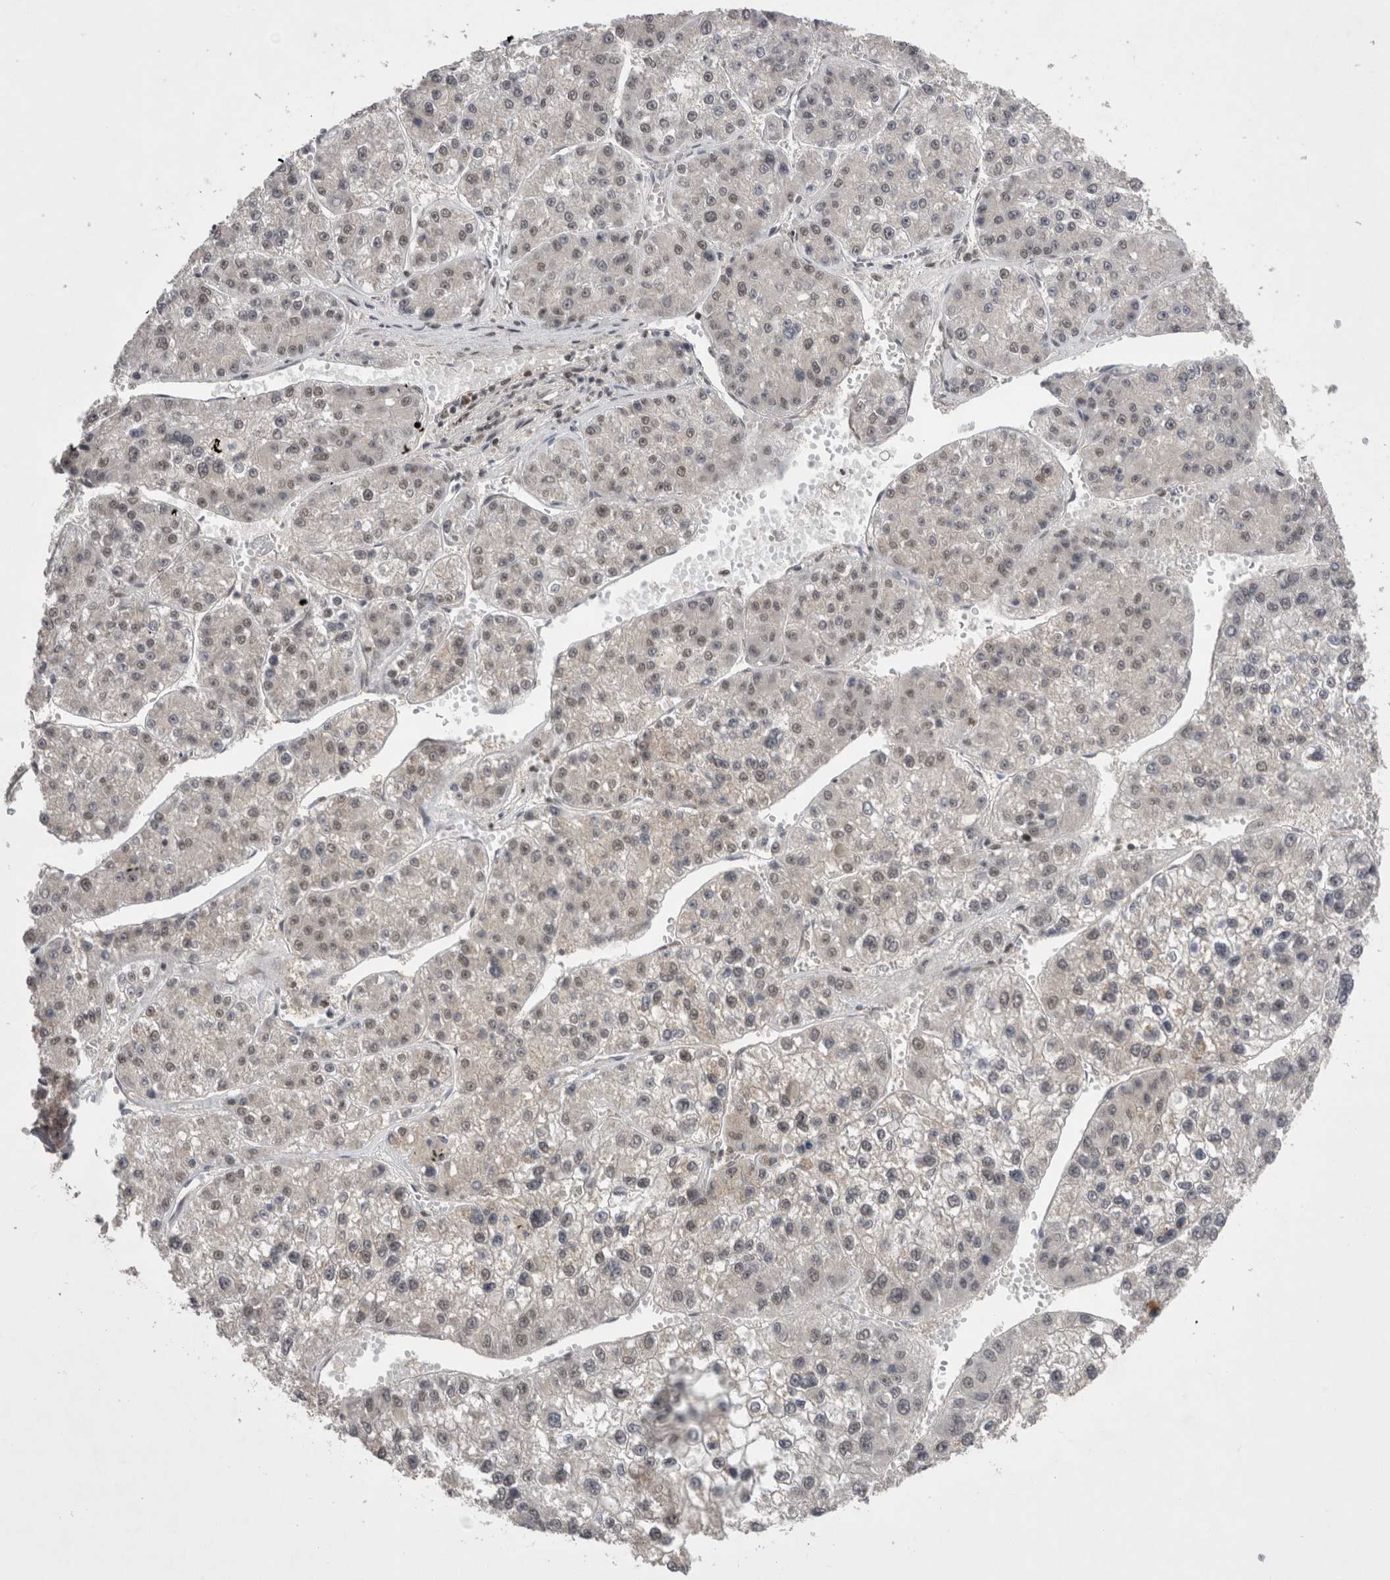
{"staining": {"intensity": "weak", "quantity": "<25%", "location": "nuclear"}, "tissue": "liver cancer", "cell_type": "Tumor cells", "image_type": "cancer", "snomed": [{"axis": "morphology", "description": "Carcinoma, Hepatocellular, NOS"}, {"axis": "topography", "description": "Liver"}], "caption": "High magnification brightfield microscopy of liver cancer (hepatocellular carcinoma) stained with DAB (brown) and counterstained with hematoxylin (blue): tumor cells show no significant staining.", "gene": "ZNF341", "patient": {"sex": "female", "age": 73}}